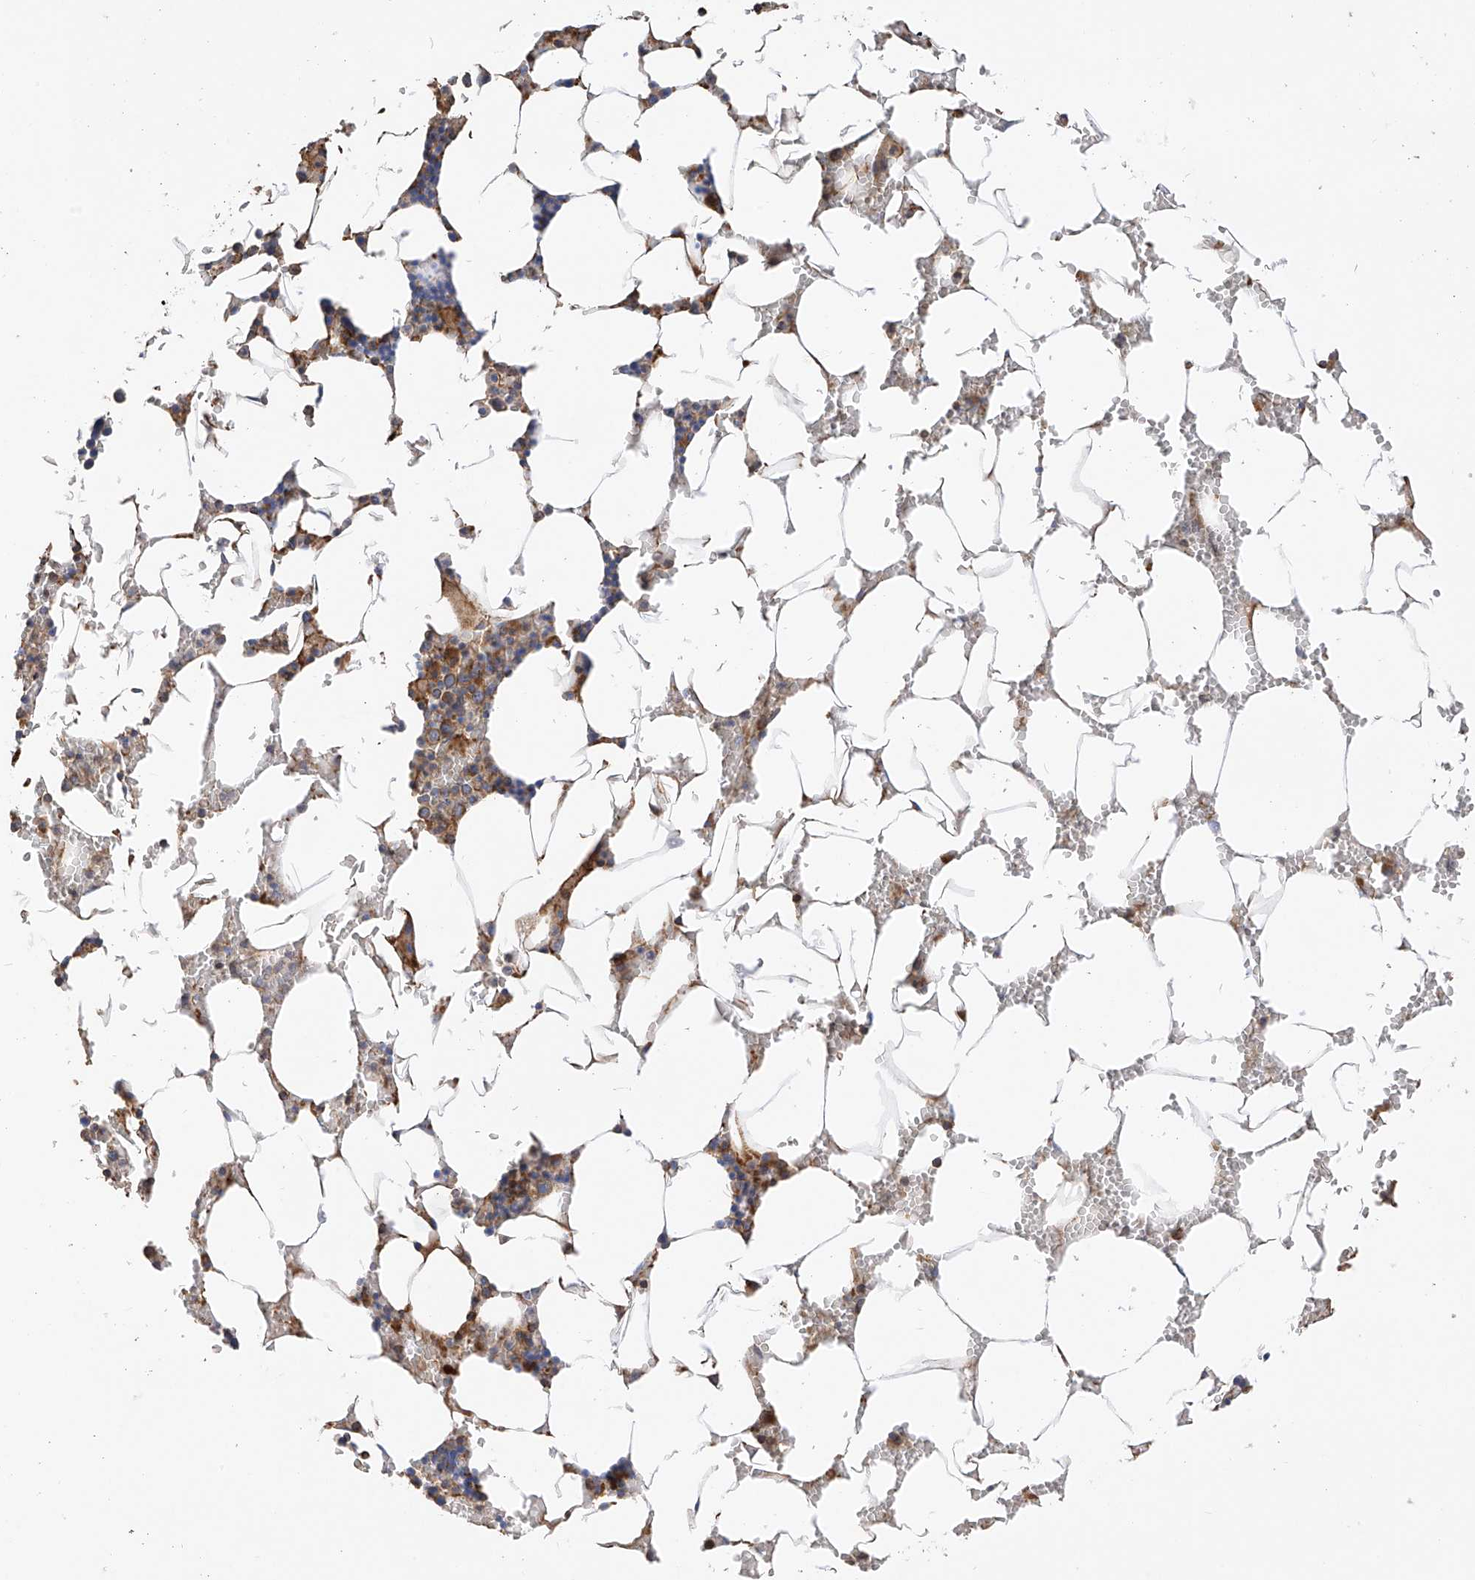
{"staining": {"intensity": "moderate", "quantity": "<25%", "location": "cytoplasmic/membranous"}, "tissue": "bone marrow", "cell_type": "Hematopoietic cells", "image_type": "normal", "snomed": [{"axis": "morphology", "description": "Normal tissue, NOS"}, {"axis": "topography", "description": "Bone marrow"}], "caption": "About <25% of hematopoietic cells in benign bone marrow exhibit moderate cytoplasmic/membranous protein positivity as visualized by brown immunohistochemical staining.", "gene": "SLC43A3", "patient": {"sex": "male", "age": 70}}